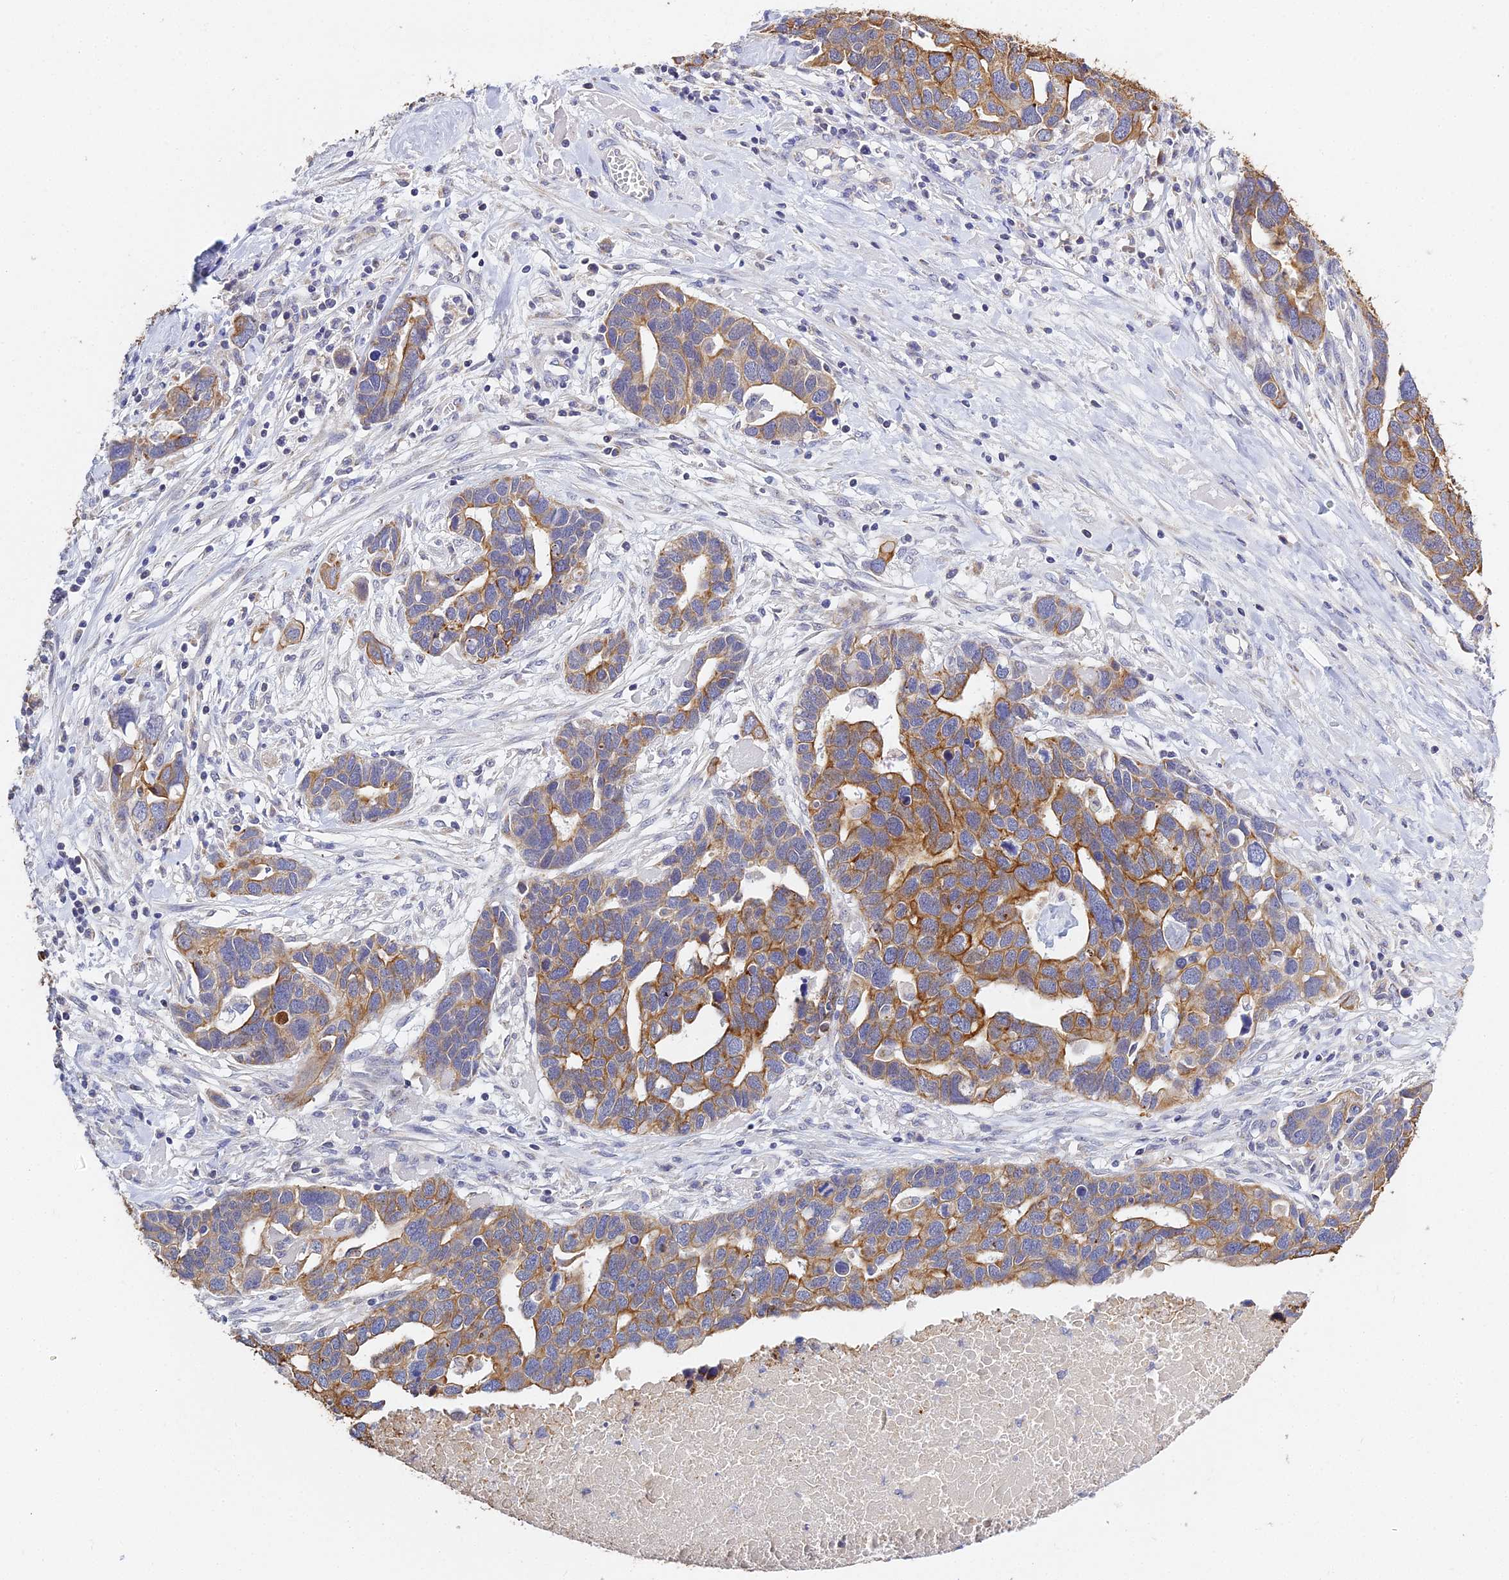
{"staining": {"intensity": "moderate", "quantity": ">75%", "location": "cytoplasmic/membranous"}, "tissue": "ovarian cancer", "cell_type": "Tumor cells", "image_type": "cancer", "snomed": [{"axis": "morphology", "description": "Cystadenocarcinoma, serous, NOS"}, {"axis": "topography", "description": "Ovary"}], "caption": "There is medium levels of moderate cytoplasmic/membranous positivity in tumor cells of serous cystadenocarcinoma (ovarian), as demonstrated by immunohistochemical staining (brown color).", "gene": "ZXDA", "patient": {"sex": "female", "age": 54}}